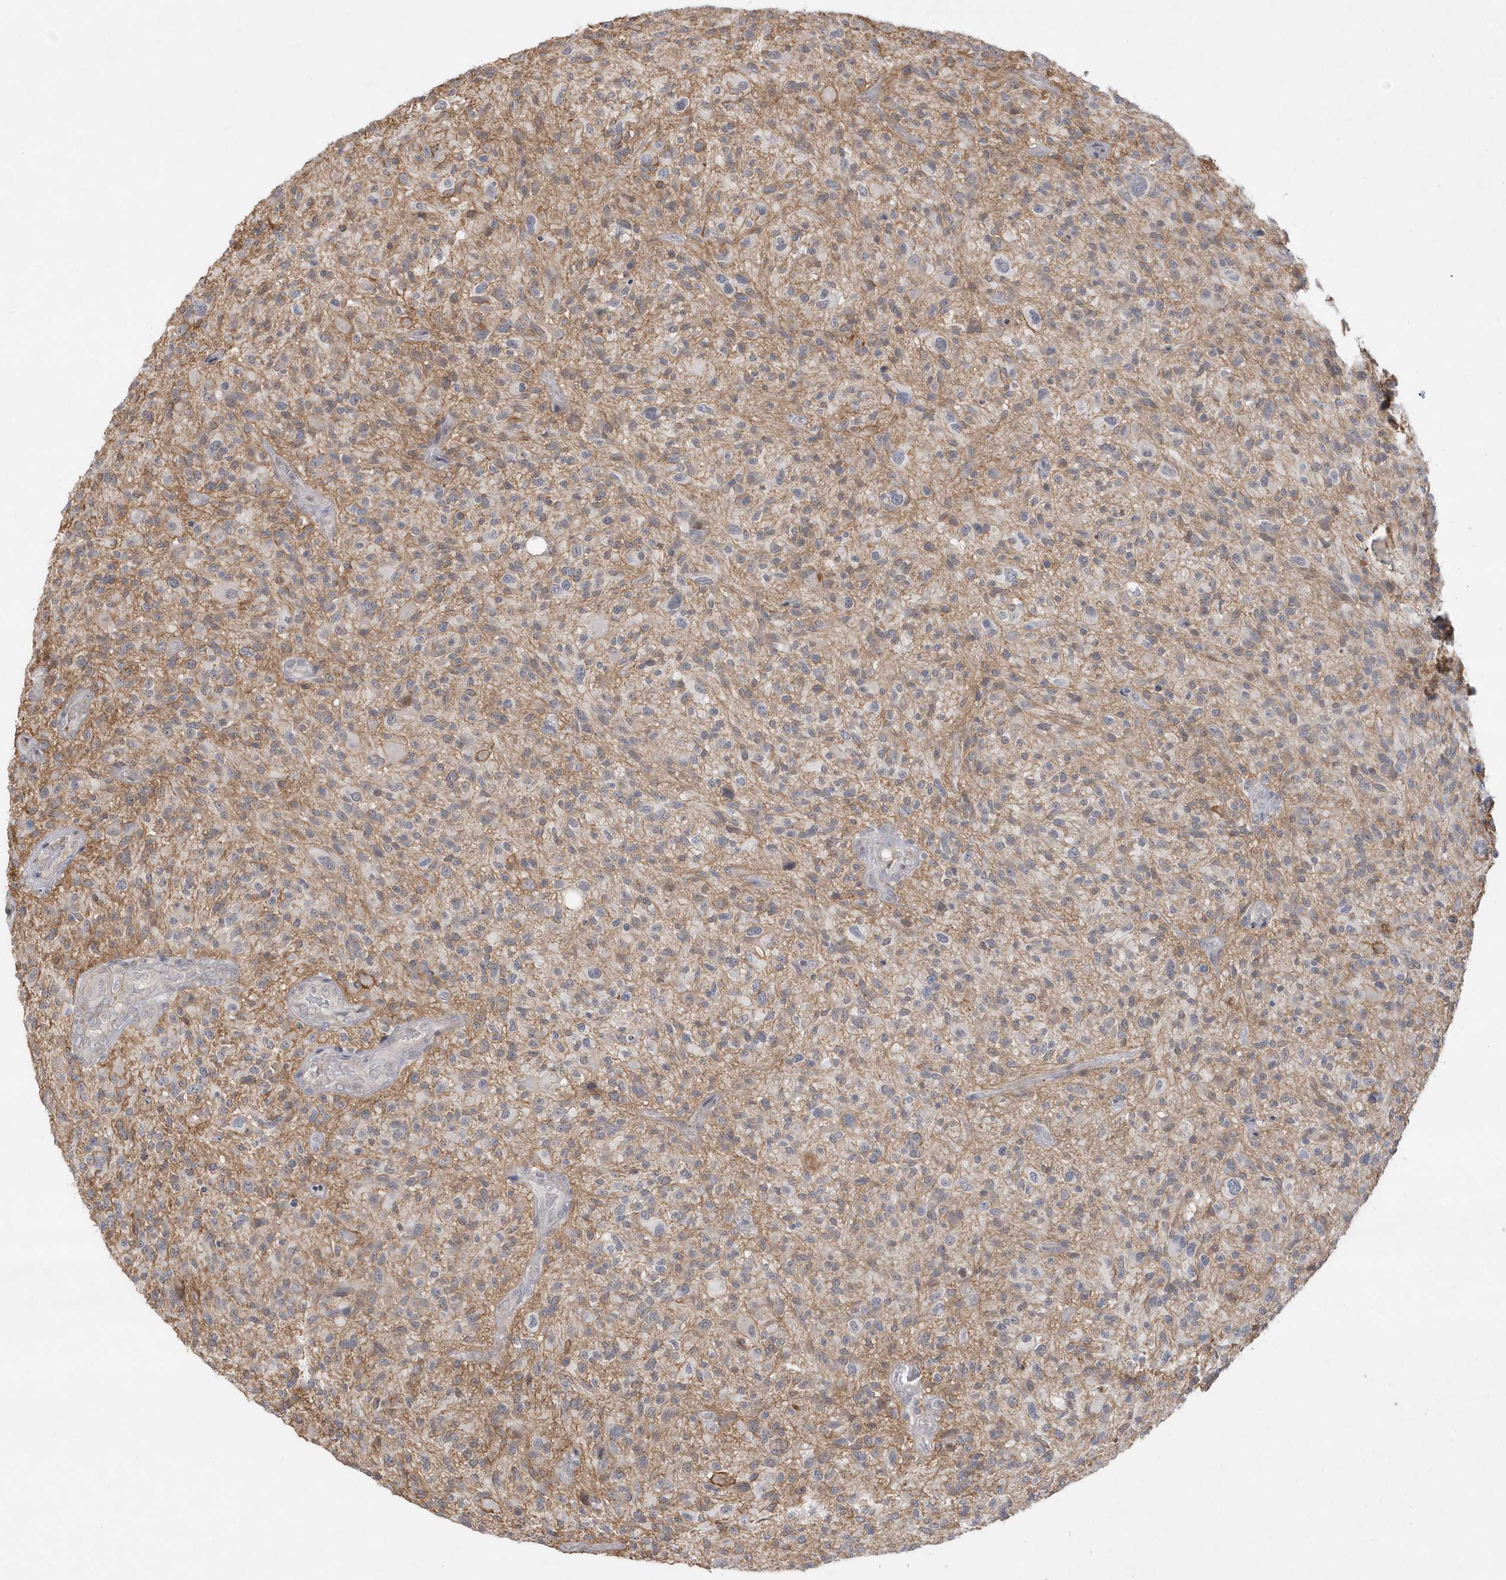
{"staining": {"intensity": "negative", "quantity": "none", "location": "none"}, "tissue": "glioma", "cell_type": "Tumor cells", "image_type": "cancer", "snomed": [{"axis": "morphology", "description": "Glioma, malignant, High grade"}, {"axis": "topography", "description": "Brain"}], "caption": "Immunohistochemical staining of malignant high-grade glioma displays no significant expression in tumor cells.", "gene": "CRIP3", "patient": {"sex": "male", "age": 47}}